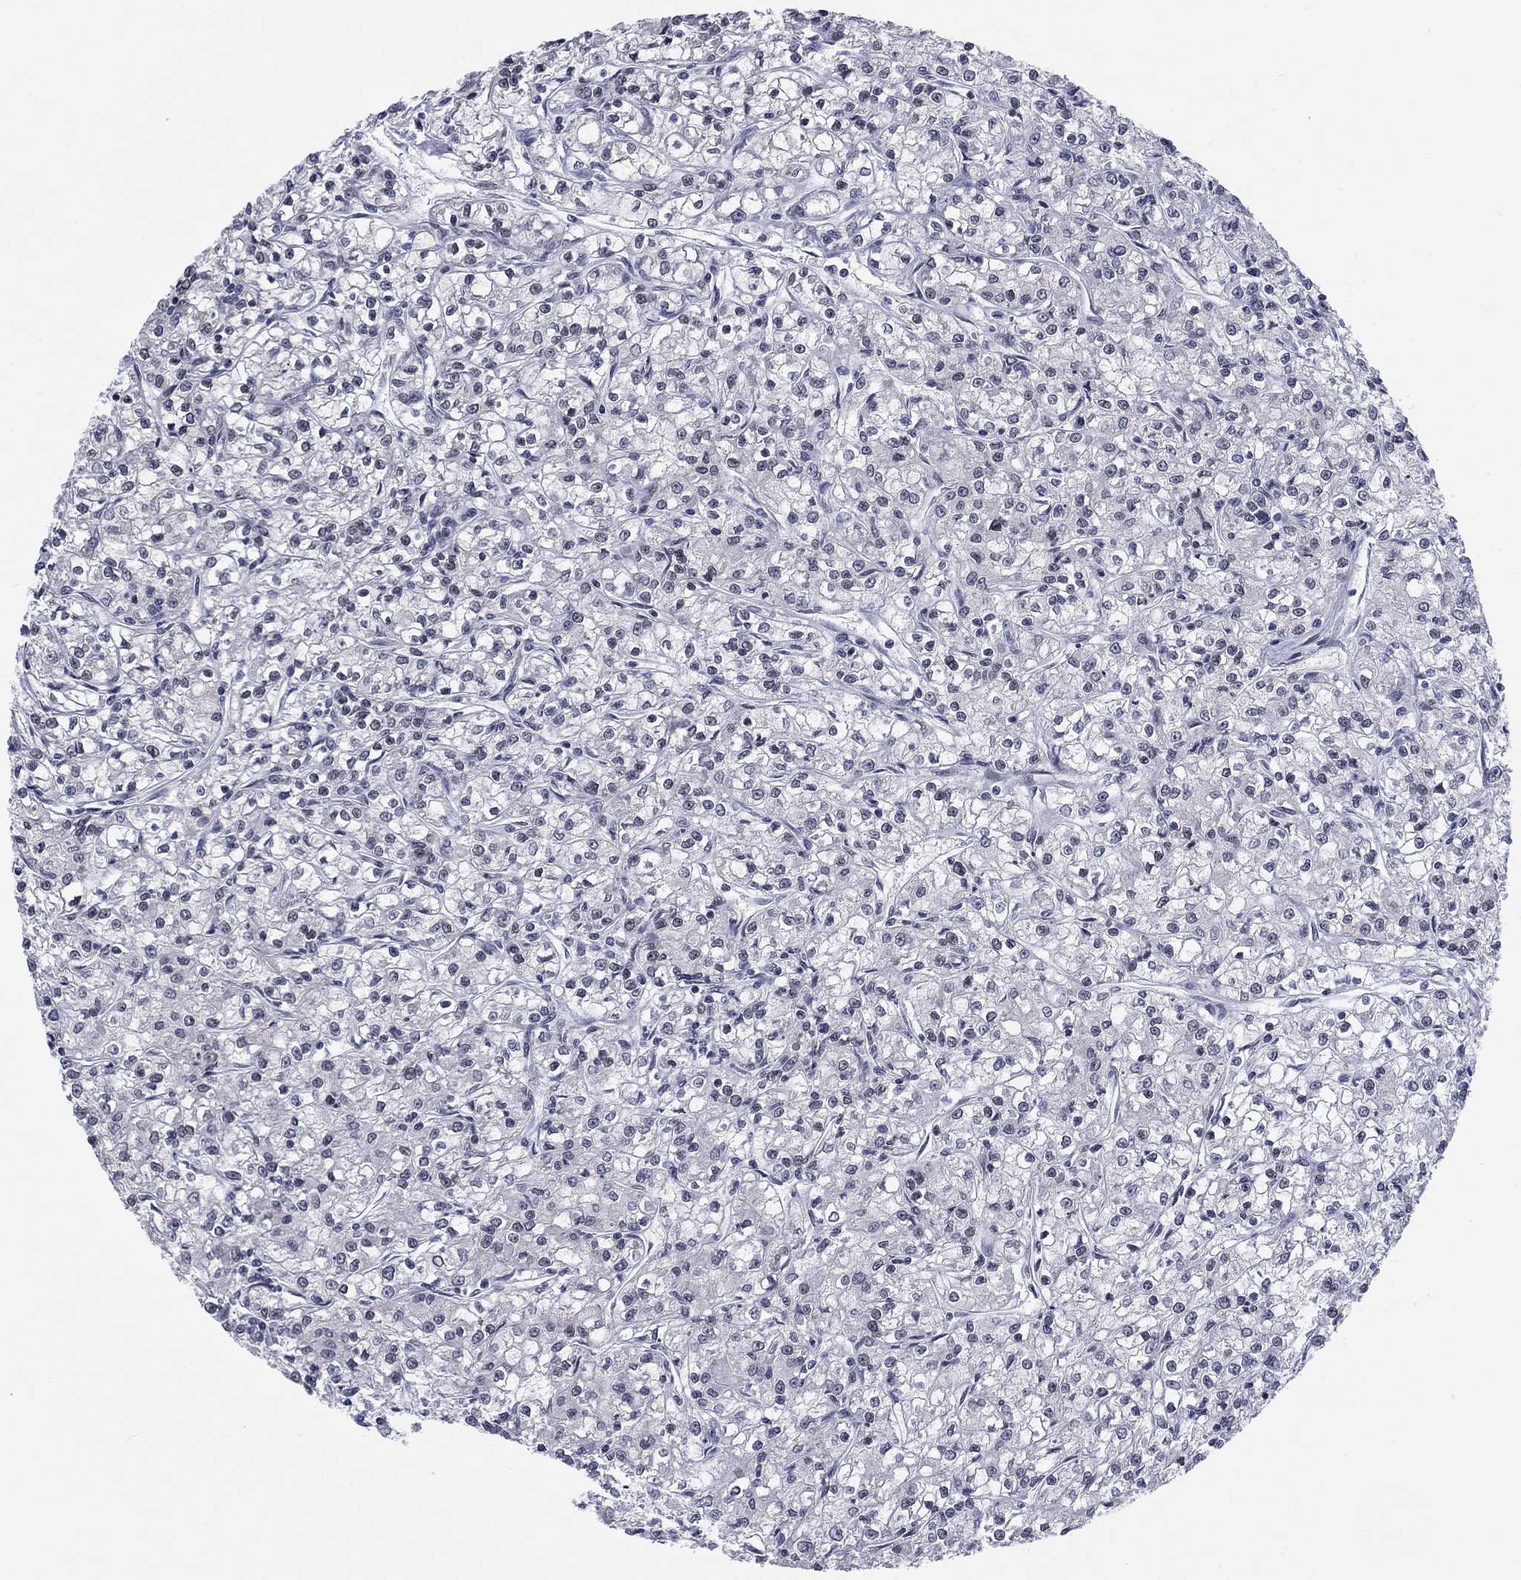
{"staining": {"intensity": "negative", "quantity": "none", "location": "none"}, "tissue": "renal cancer", "cell_type": "Tumor cells", "image_type": "cancer", "snomed": [{"axis": "morphology", "description": "Adenocarcinoma, NOS"}, {"axis": "topography", "description": "Kidney"}], "caption": "There is no significant positivity in tumor cells of renal cancer.", "gene": "FYTTD1", "patient": {"sex": "female", "age": 59}}